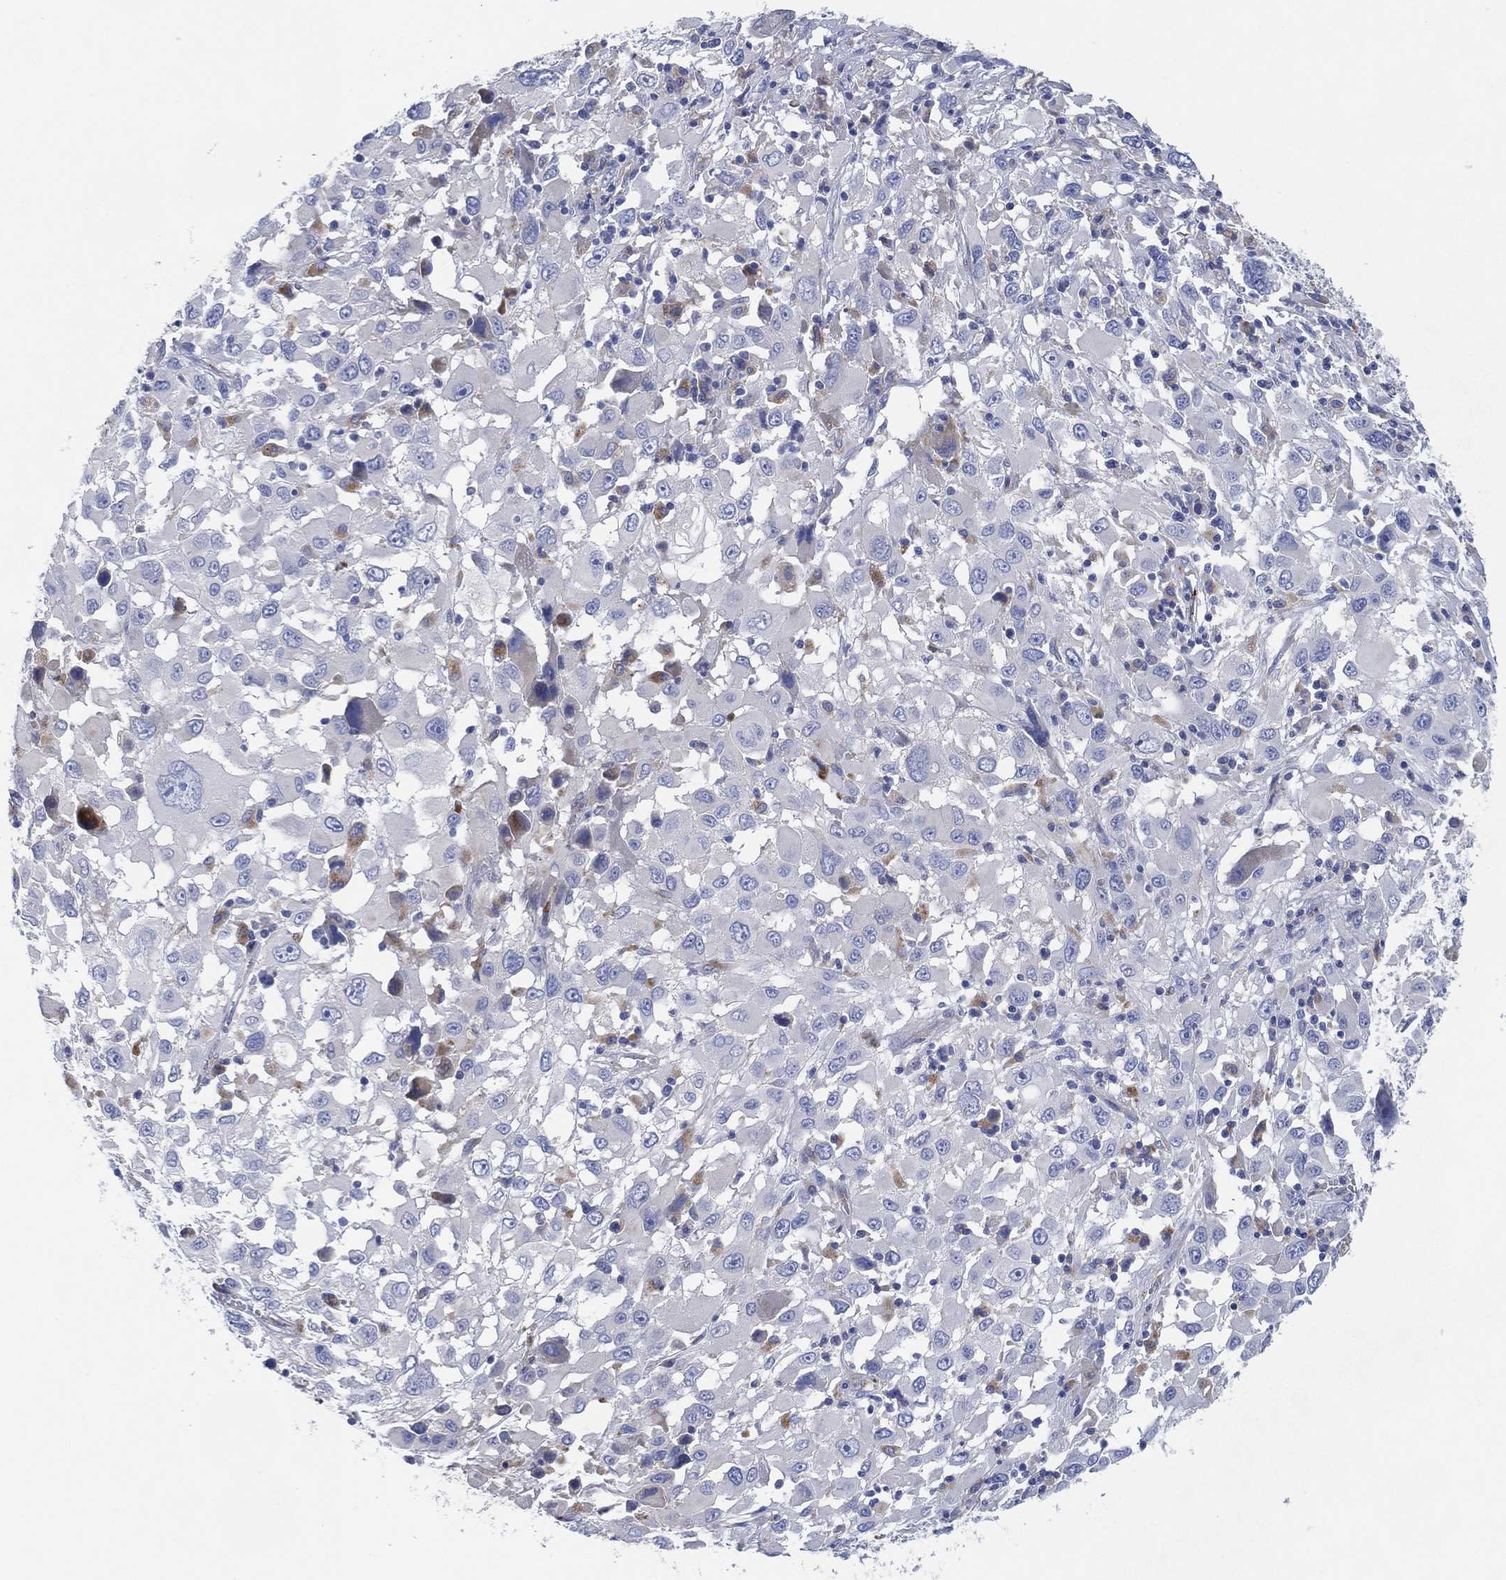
{"staining": {"intensity": "negative", "quantity": "none", "location": "none"}, "tissue": "melanoma", "cell_type": "Tumor cells", "image_type": "cancer", "snomed": [{"axis": "morphology", "description": "Malignant melanoma, Metastatic site"}, {"axis": "topography", "description": "Soft tissue"}], "caption": "Immunohistochemistry (IHC) of human melanoma shows no positivity in tumor cells.", "gene": "GALNS", "patient": {"sex": "male", "age": 50}}